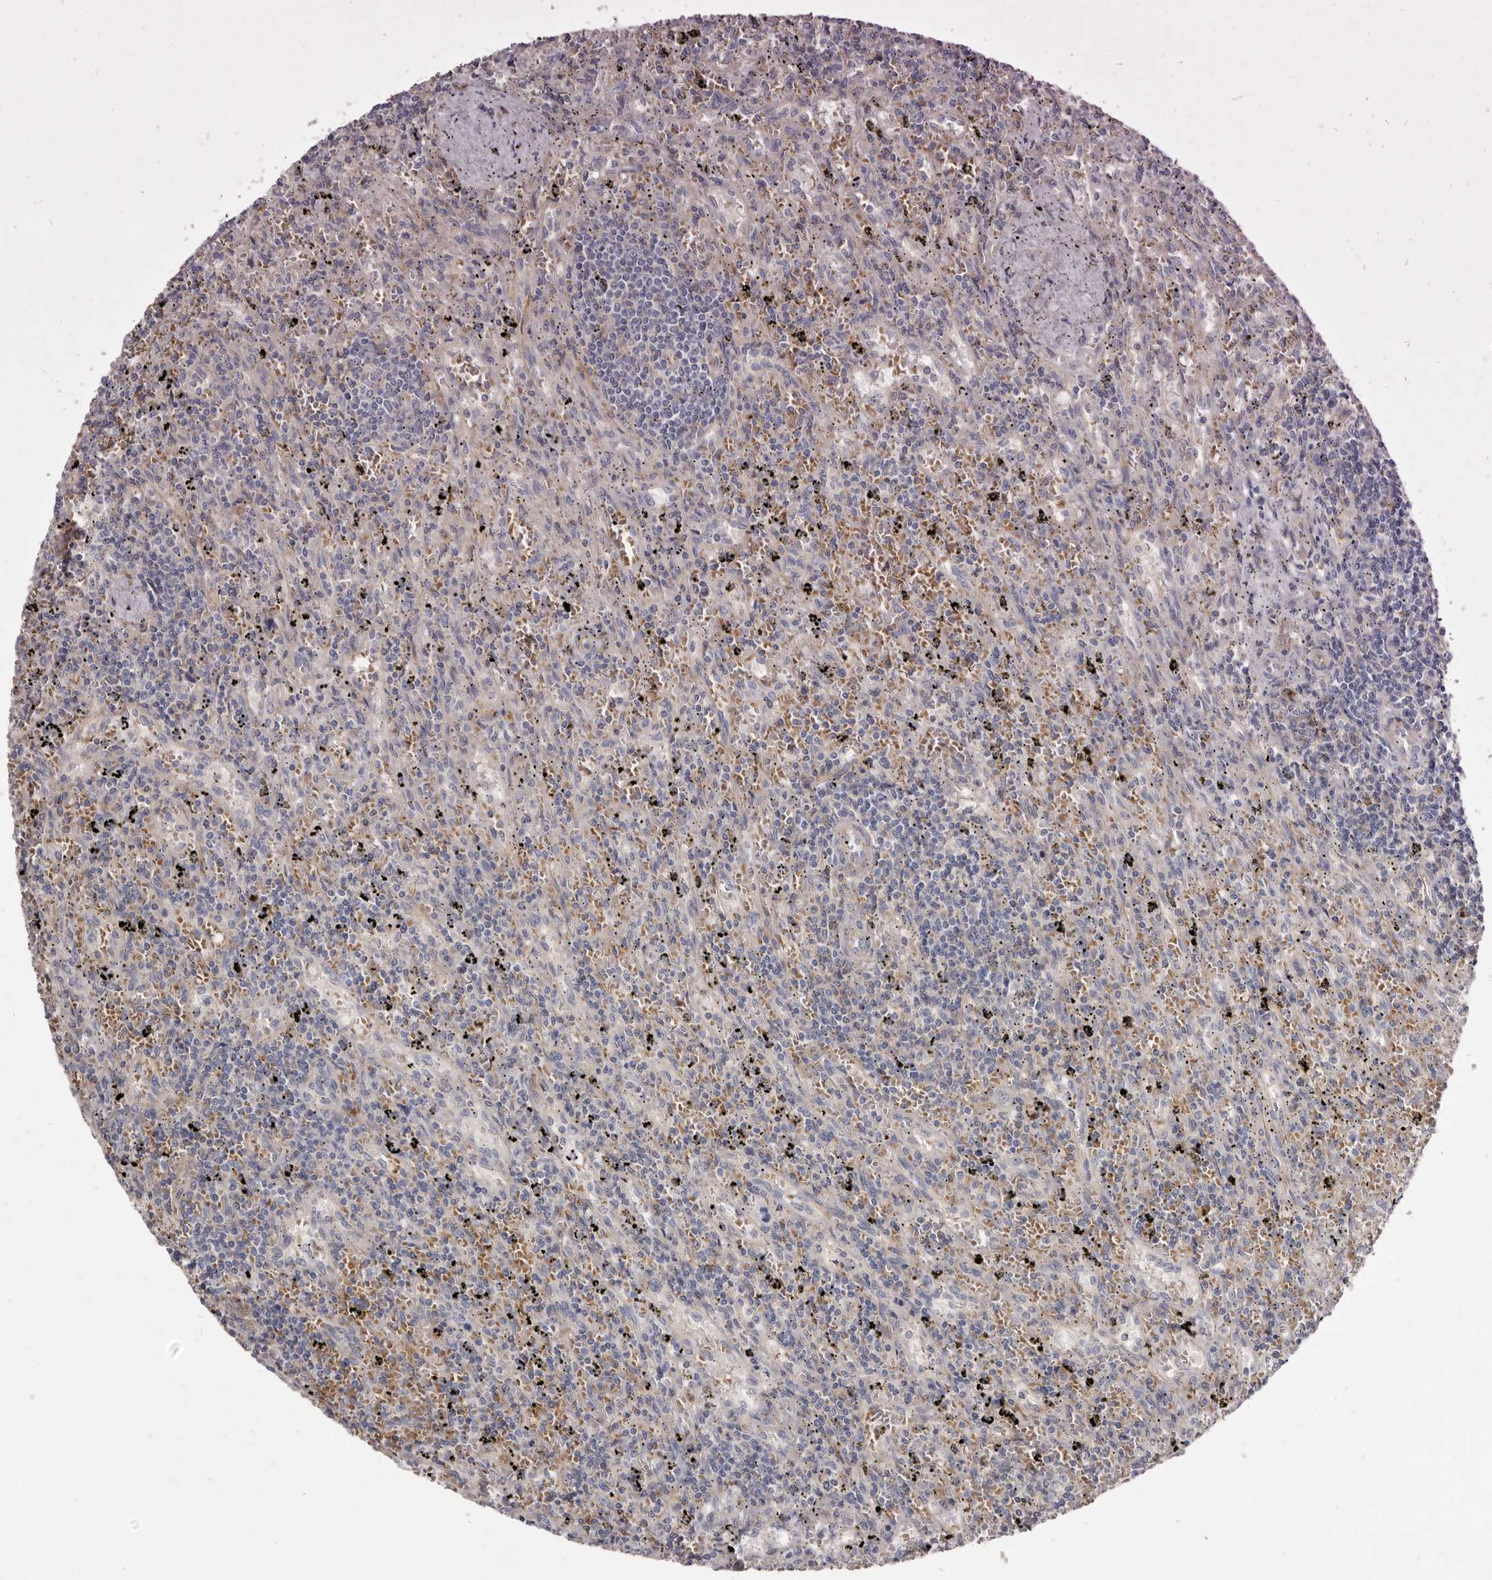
{"staining": {"intensity": "negative", "quantity": "none", "location": "none"}, "tissue": "lymphoma", "cell_type": "Tumor cells", "image_type": "cancer", "snomed": [{"axis": "morphology", "description": "Malignant lymphoma, non-Hodgkin's type, Low grade"}, {"axis": "topography", "description": "Spleen"}], "caption": "Immunohistochemistry (IHC) image of neoplastic tissue: low-grade malignant lymphoma, non-Hodgkin's type stained with DAB reveals no significant protein expression in tumor cells. (Stains: DAB immunohistochemistry (IHC) with hematoxylin counter stain, Microscopy: brightfield microscopy at high magnification).", "gene": "FAS", "patient": {"sex": "male", "age": 76}}